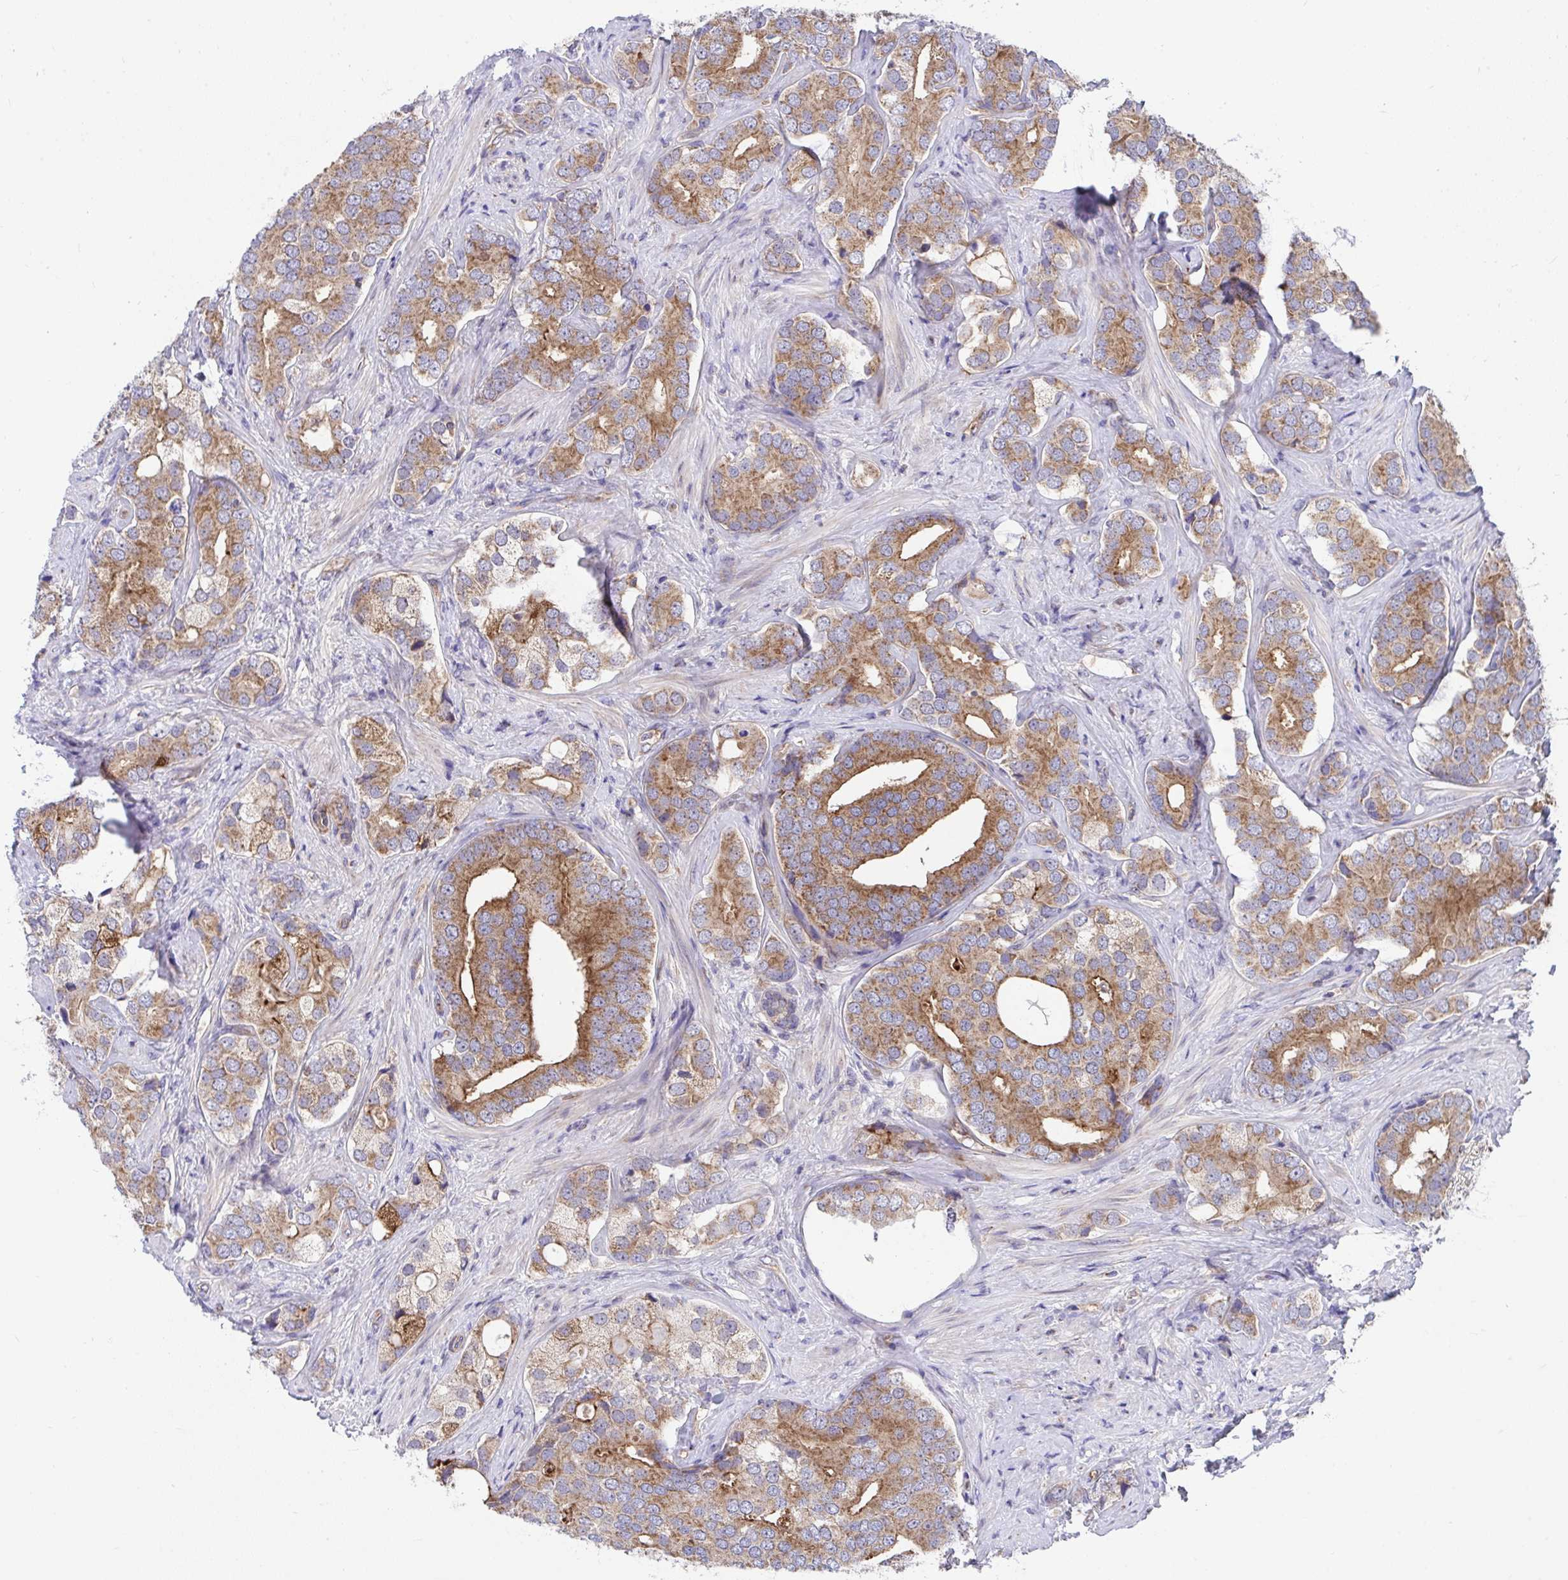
{"staining": {"intensity": "moderate", "quantity": "25%-75%", "location": "cytoplasmic/membranous"}, "tissue": "prostate cancer", "cell_type": "Tumor cells", "image_type": "cancer", "snomed": [{"axis": "morphology", "description": "Adenocarcinoma, High grade"}, {"axis": "topography", "description": "Prostate"}], "caption": "Immunohistochemistry of human high-grade adenocarcinoma (prostate) exhibits medium levels of moderate cytoplasmic/membranous positivity in about 25%-75% of tumor cells.", "gene": "FHIP1B", "patient": {"sex": "male", "age": 62}}